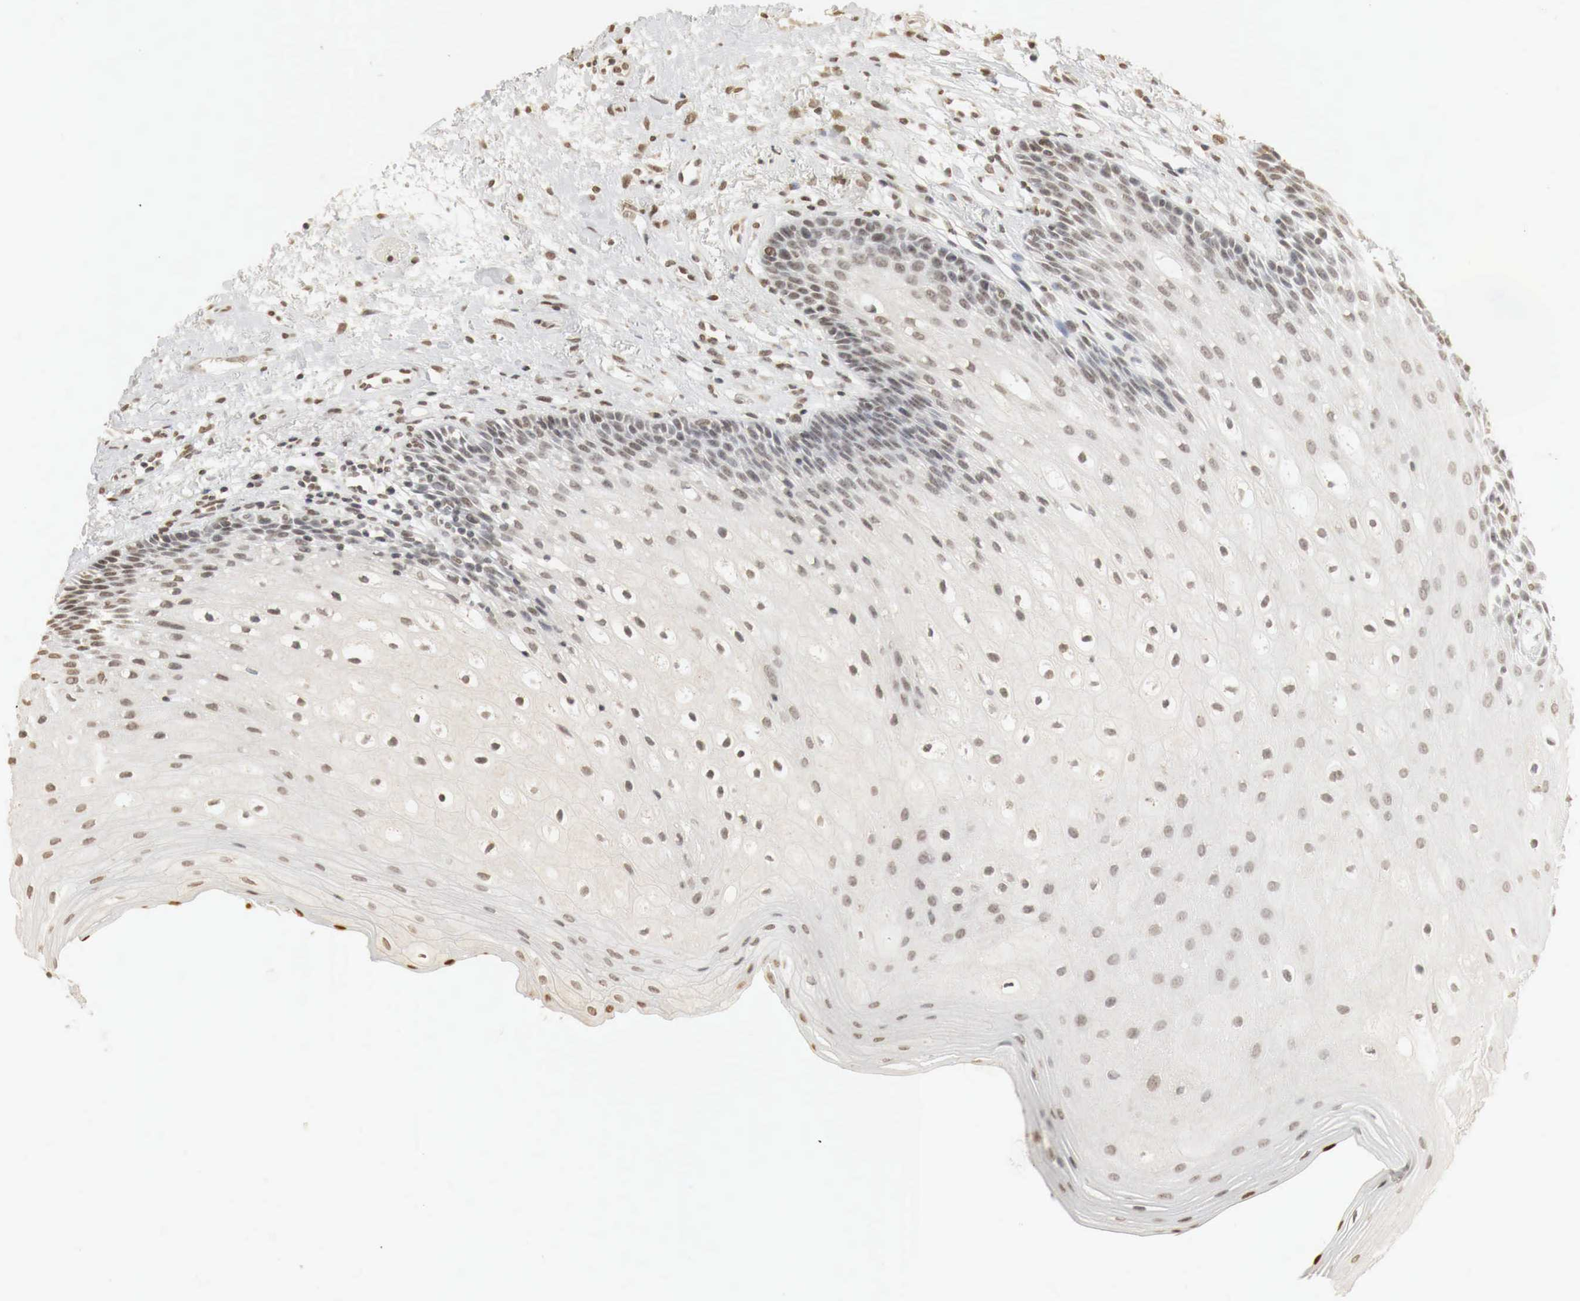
{"staining": {"intensity": "weak", "quantity": "25%-75%", "location": "nuclear"}, "tissue": "oral mucosa", "cell_type": "Squamous epithelial cells", "image_type": "normal", "snomed": [{"axis": "morphology", "description": "Normal tissue, NOS"}, {"axis": "topography", "description": "Oral tissue"}], "caption": "Weak nuclear protein expression is appreciated in approximately 25%-75% of squamous epithelial cells in oral mucosa.", "gene": "ERBB4", "patient": {"sex": "female", "age": 79}}